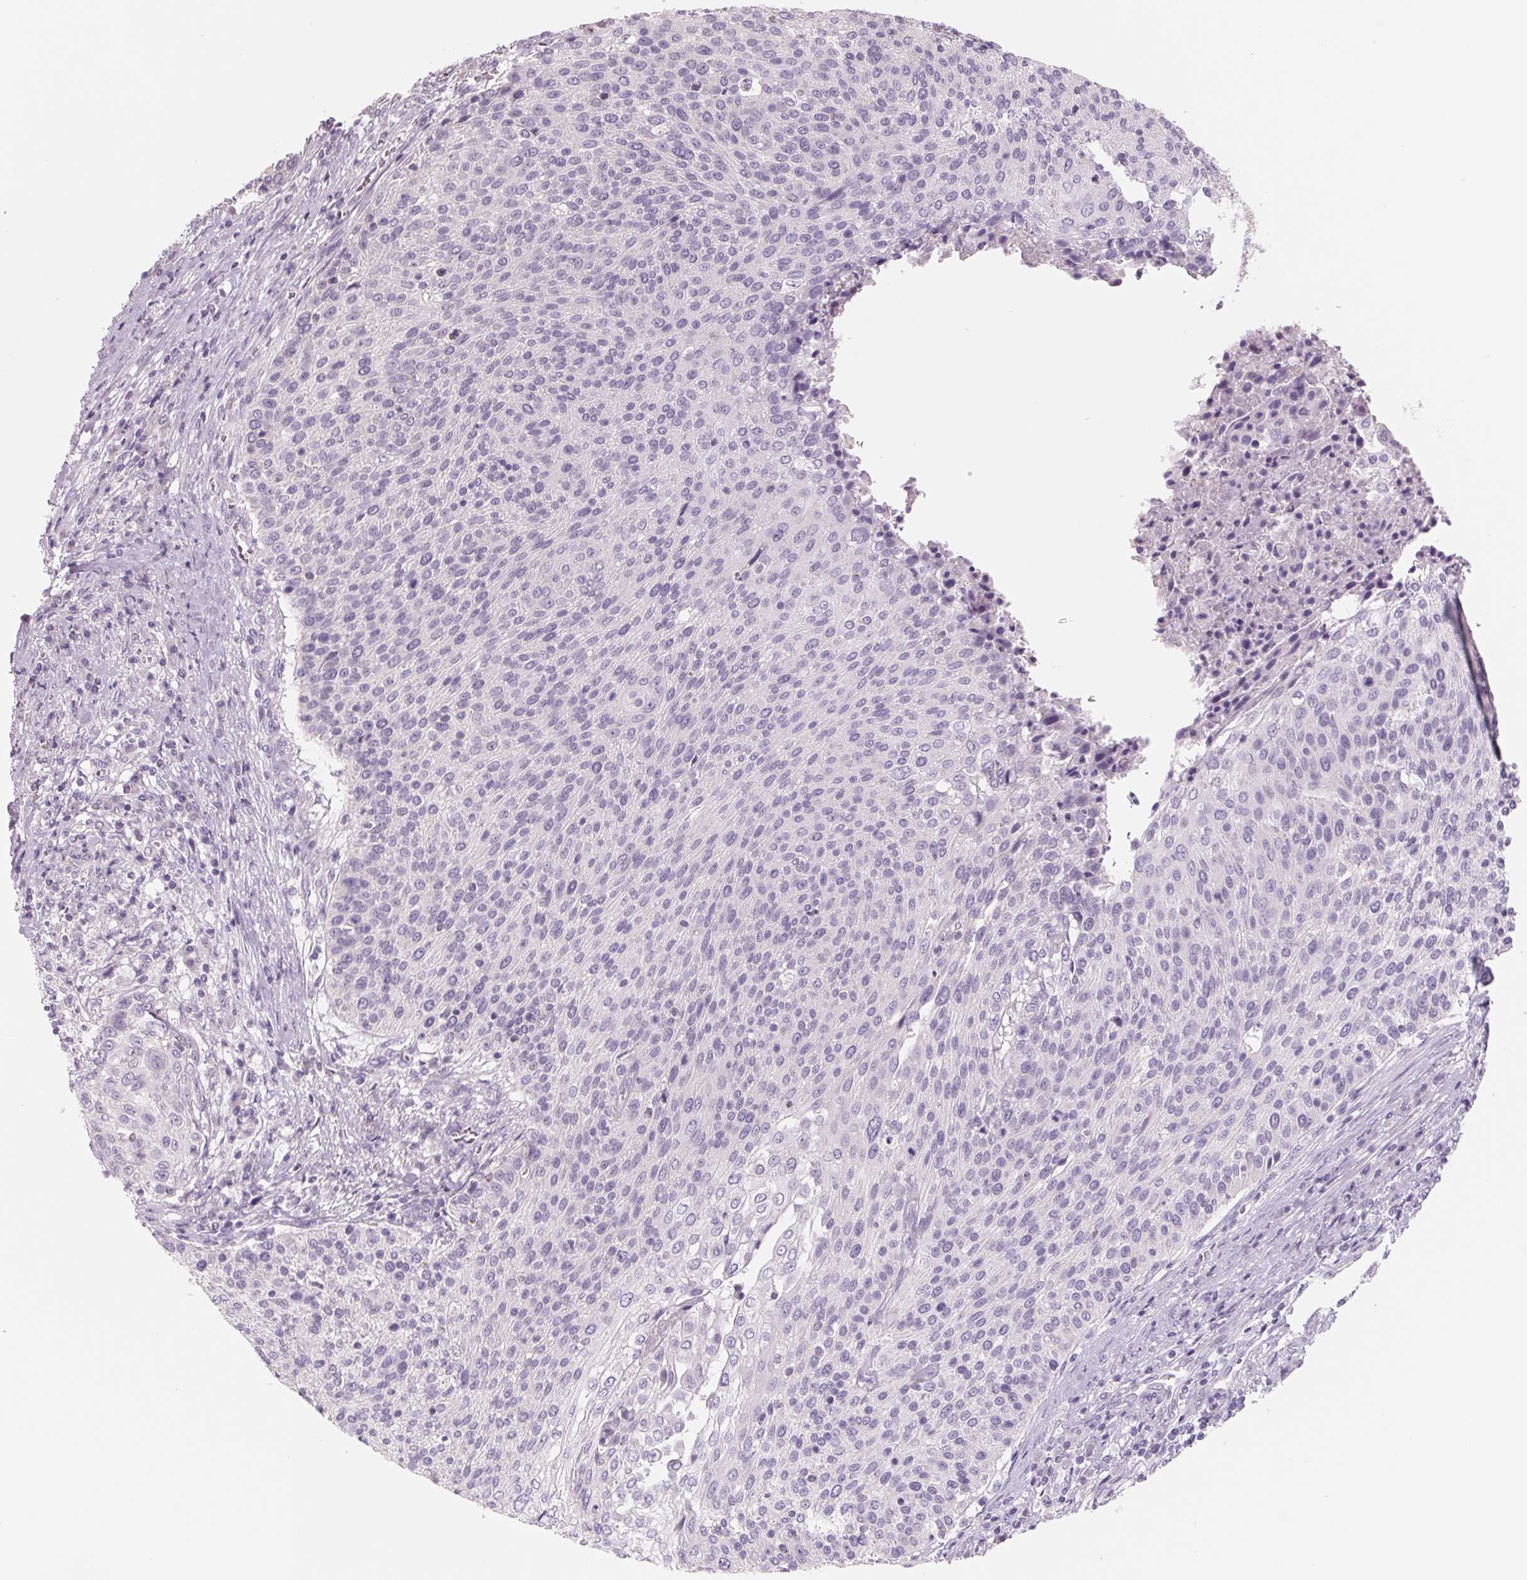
{"staining": {"intensity": "negative", "quantity": "none", "location": "none"}, "tissue": "cervical cancer", "cell_type": "Tumor cells", "image_type": "cancer", "snomed": [{"axis": "morphology", "description": "Squamous cell carcinoma, NOS"}, {"axis": "topography", "description": "Cervix"}], "caption": "High power microscopy photomicrograph of an immunohistochemistry photomicrograph of cervical cancer, revealing no significant expression in tumor cells.", "gene": "FTCD", "patient": {"sex": "female", "age": 31}}